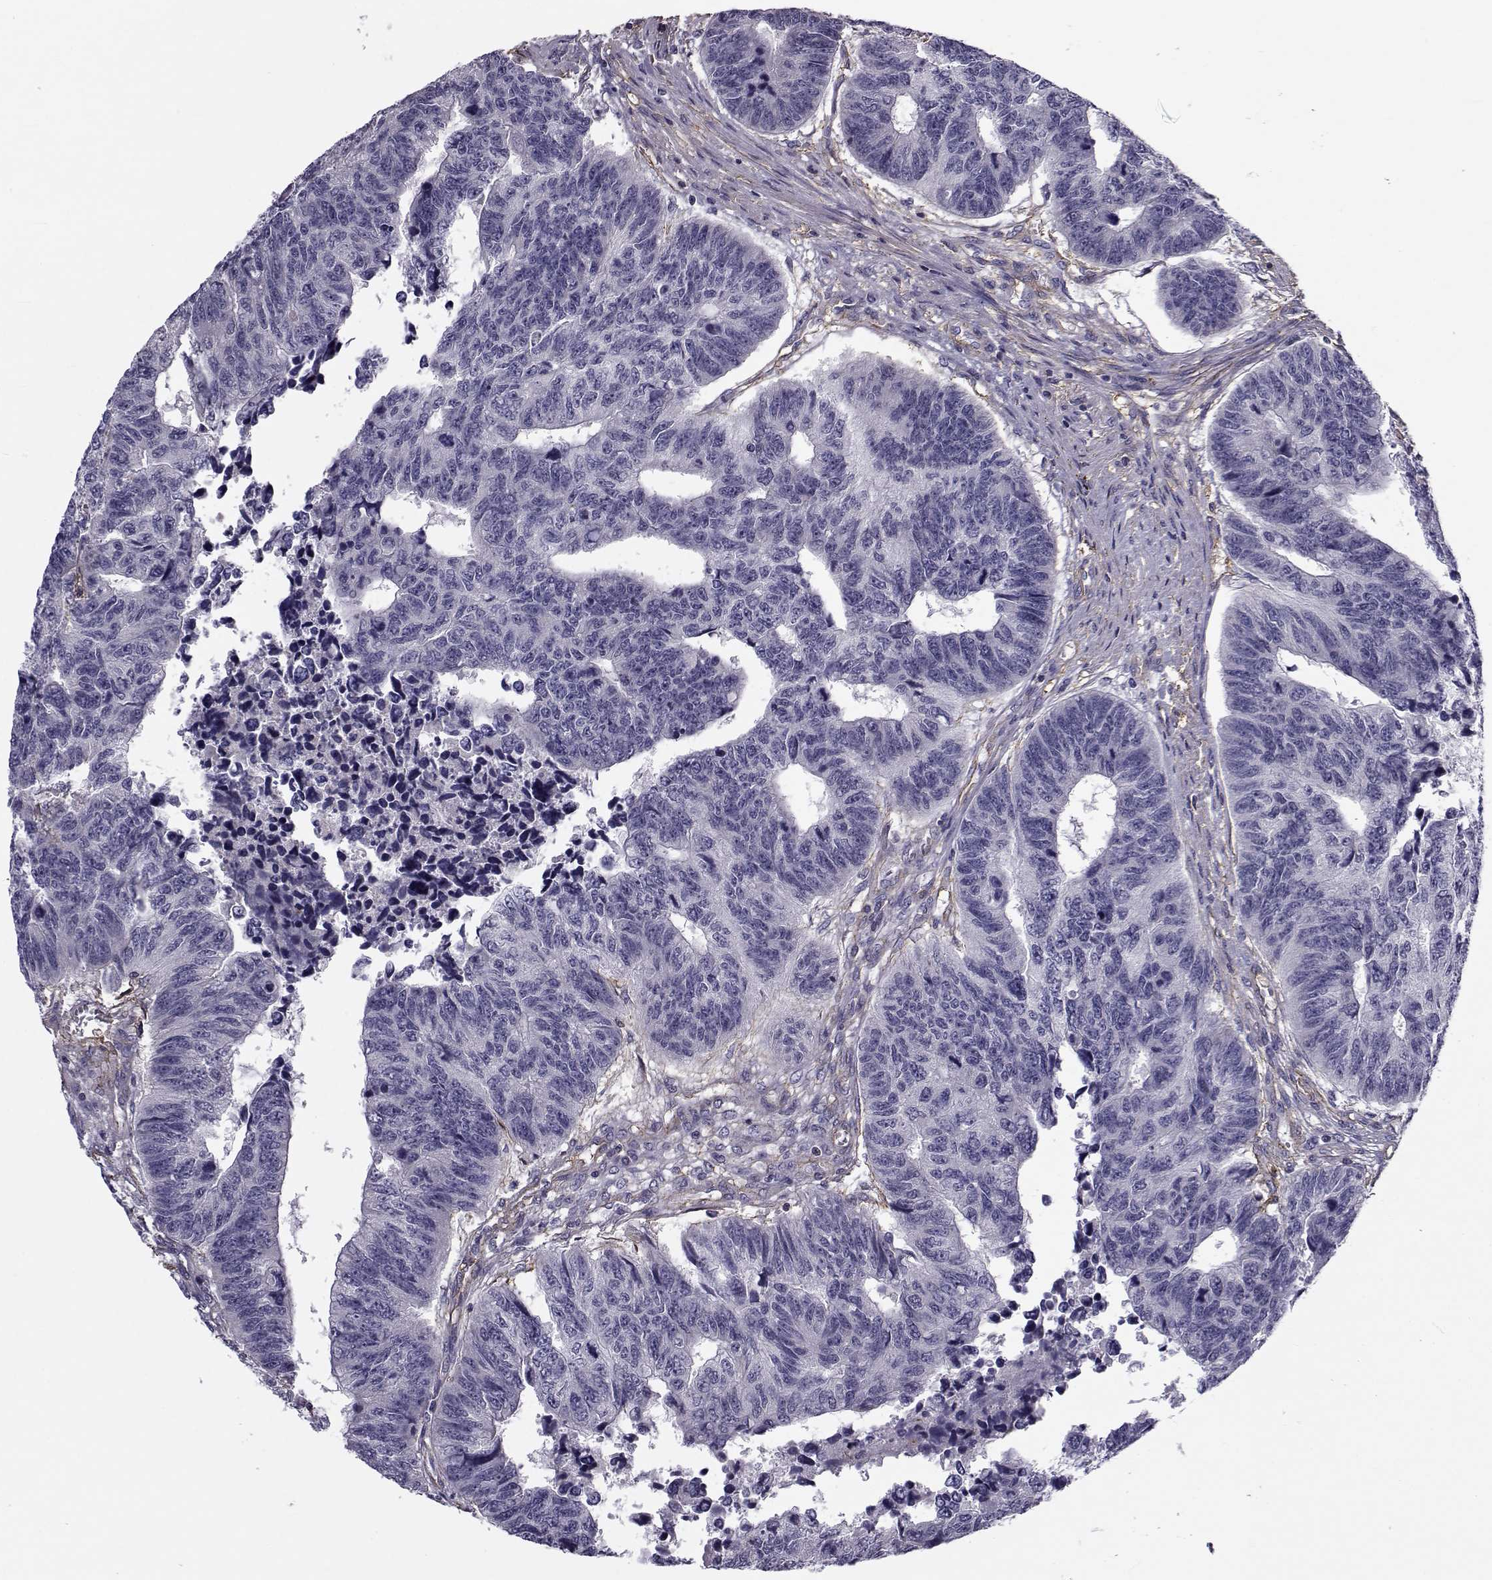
{"staining": {"intensity": "negative", "quantity": "none", "location": "none"}, "tissue": "colorectal cancer", "cell_type": "Tumor cells", "image_type": "cancer", "snomed": [{"axis": "morphology", "description": "Adenocarcinoma, NOS"}, {"axis": "topography", "description": "Rectum"}], "caption": "Micrograph shows no protein positivity in tumor cells of colorectal adenocarcinoma tissue.", "gene": "LRRC27", "patient": {"sex": "female", "age": 85}}